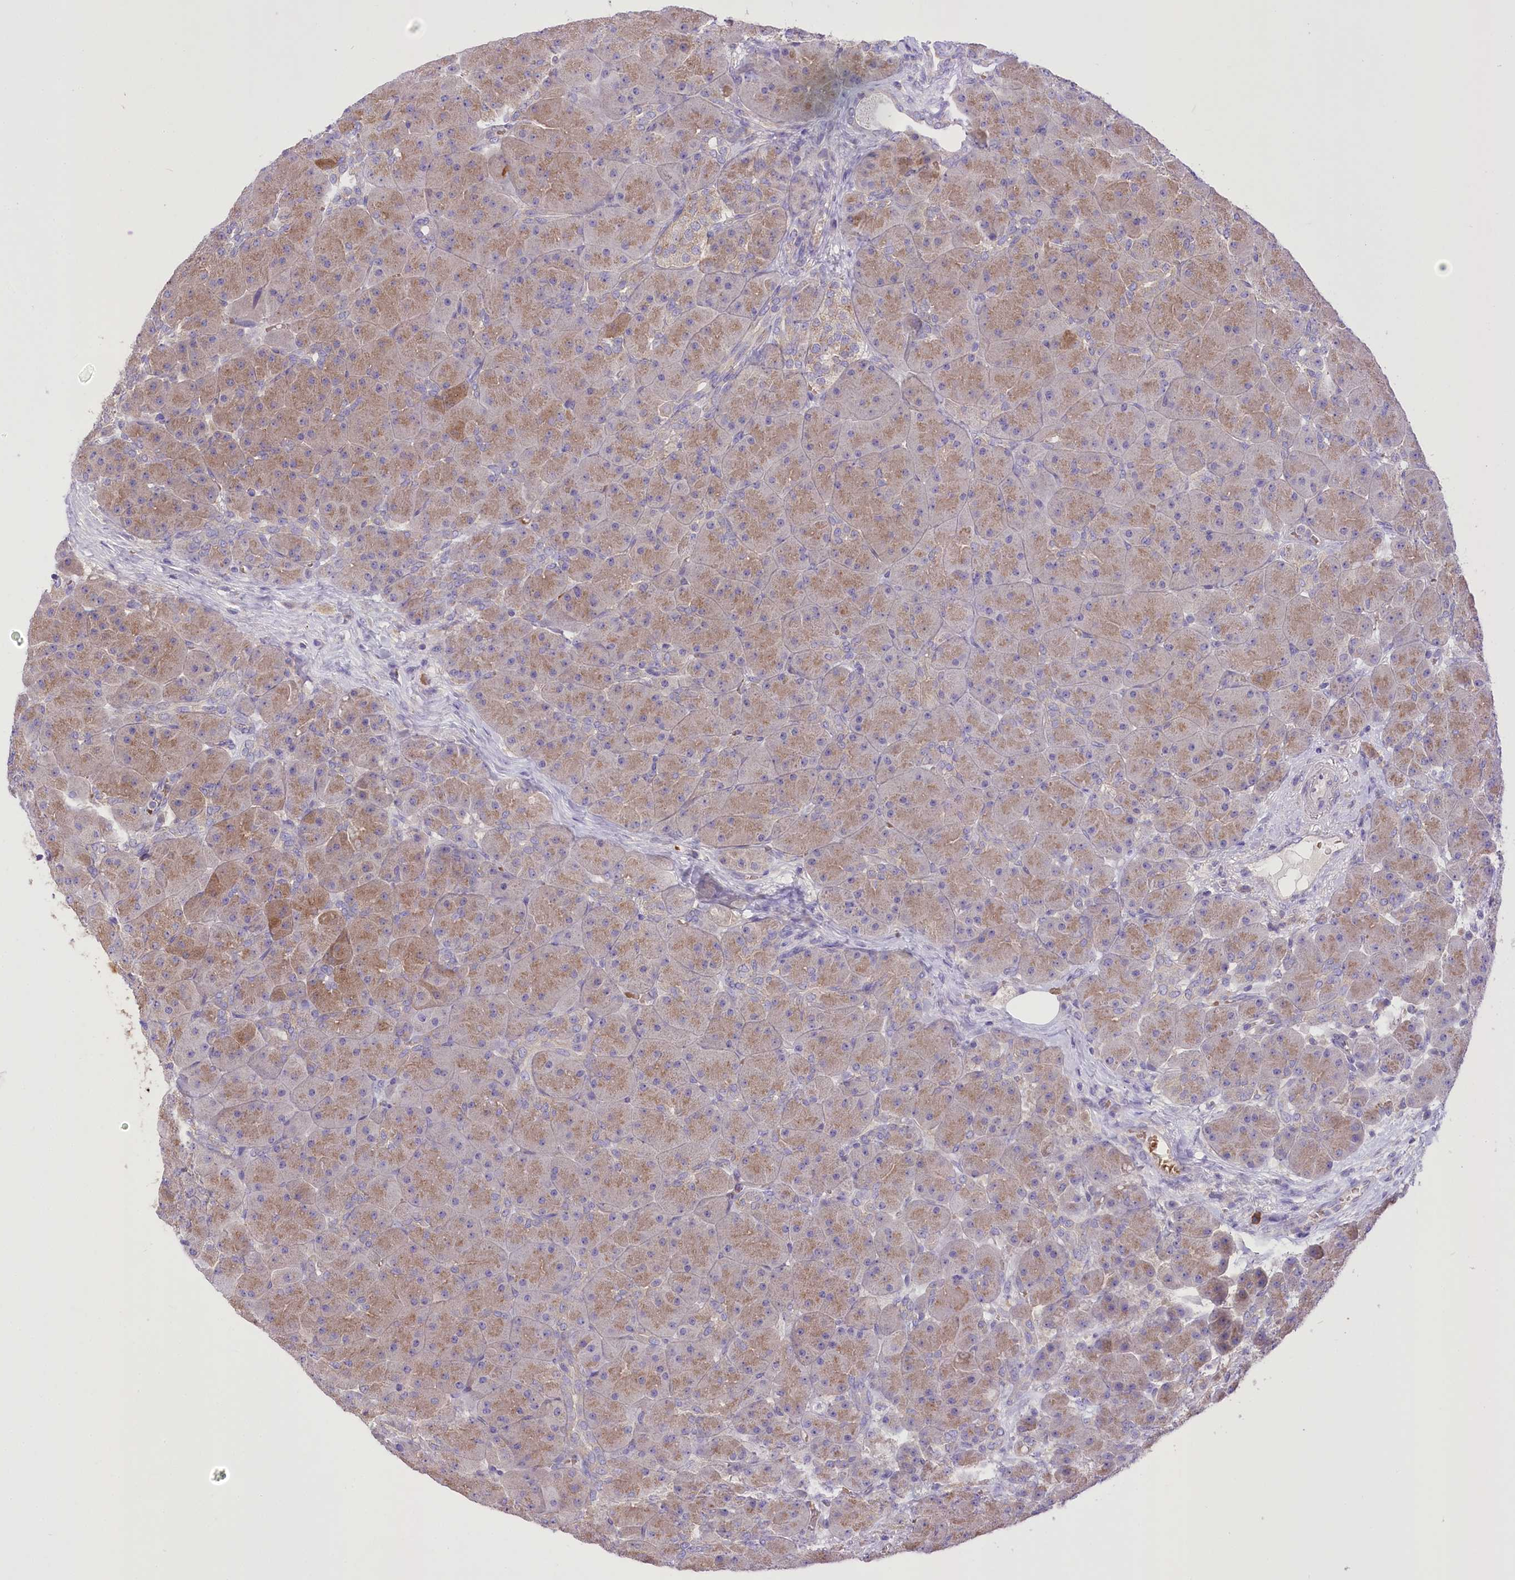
{"staining": {"intensity": "moderate", "quantity": "25%-75%", "location": "cytoplasmic/membranous"}, "tissue": "pancreas", "cell_type": "Exocrine glandular cells", "image_type": "normal", "snomed": [{"axis": "morphology", "description": "Normal tissue, NOS"}, {"axis": "topography", "description": "Pancreas"}], "caption": "Normal pancreas displays moderate cytoplasmic/membranous expression in about 25%-75% of exocrine glandular cells The protein is shown in brown color, while the nuclei are stained blue..", "gene": "PRSS53", "patient": {"sex": "male", "age": 66}}